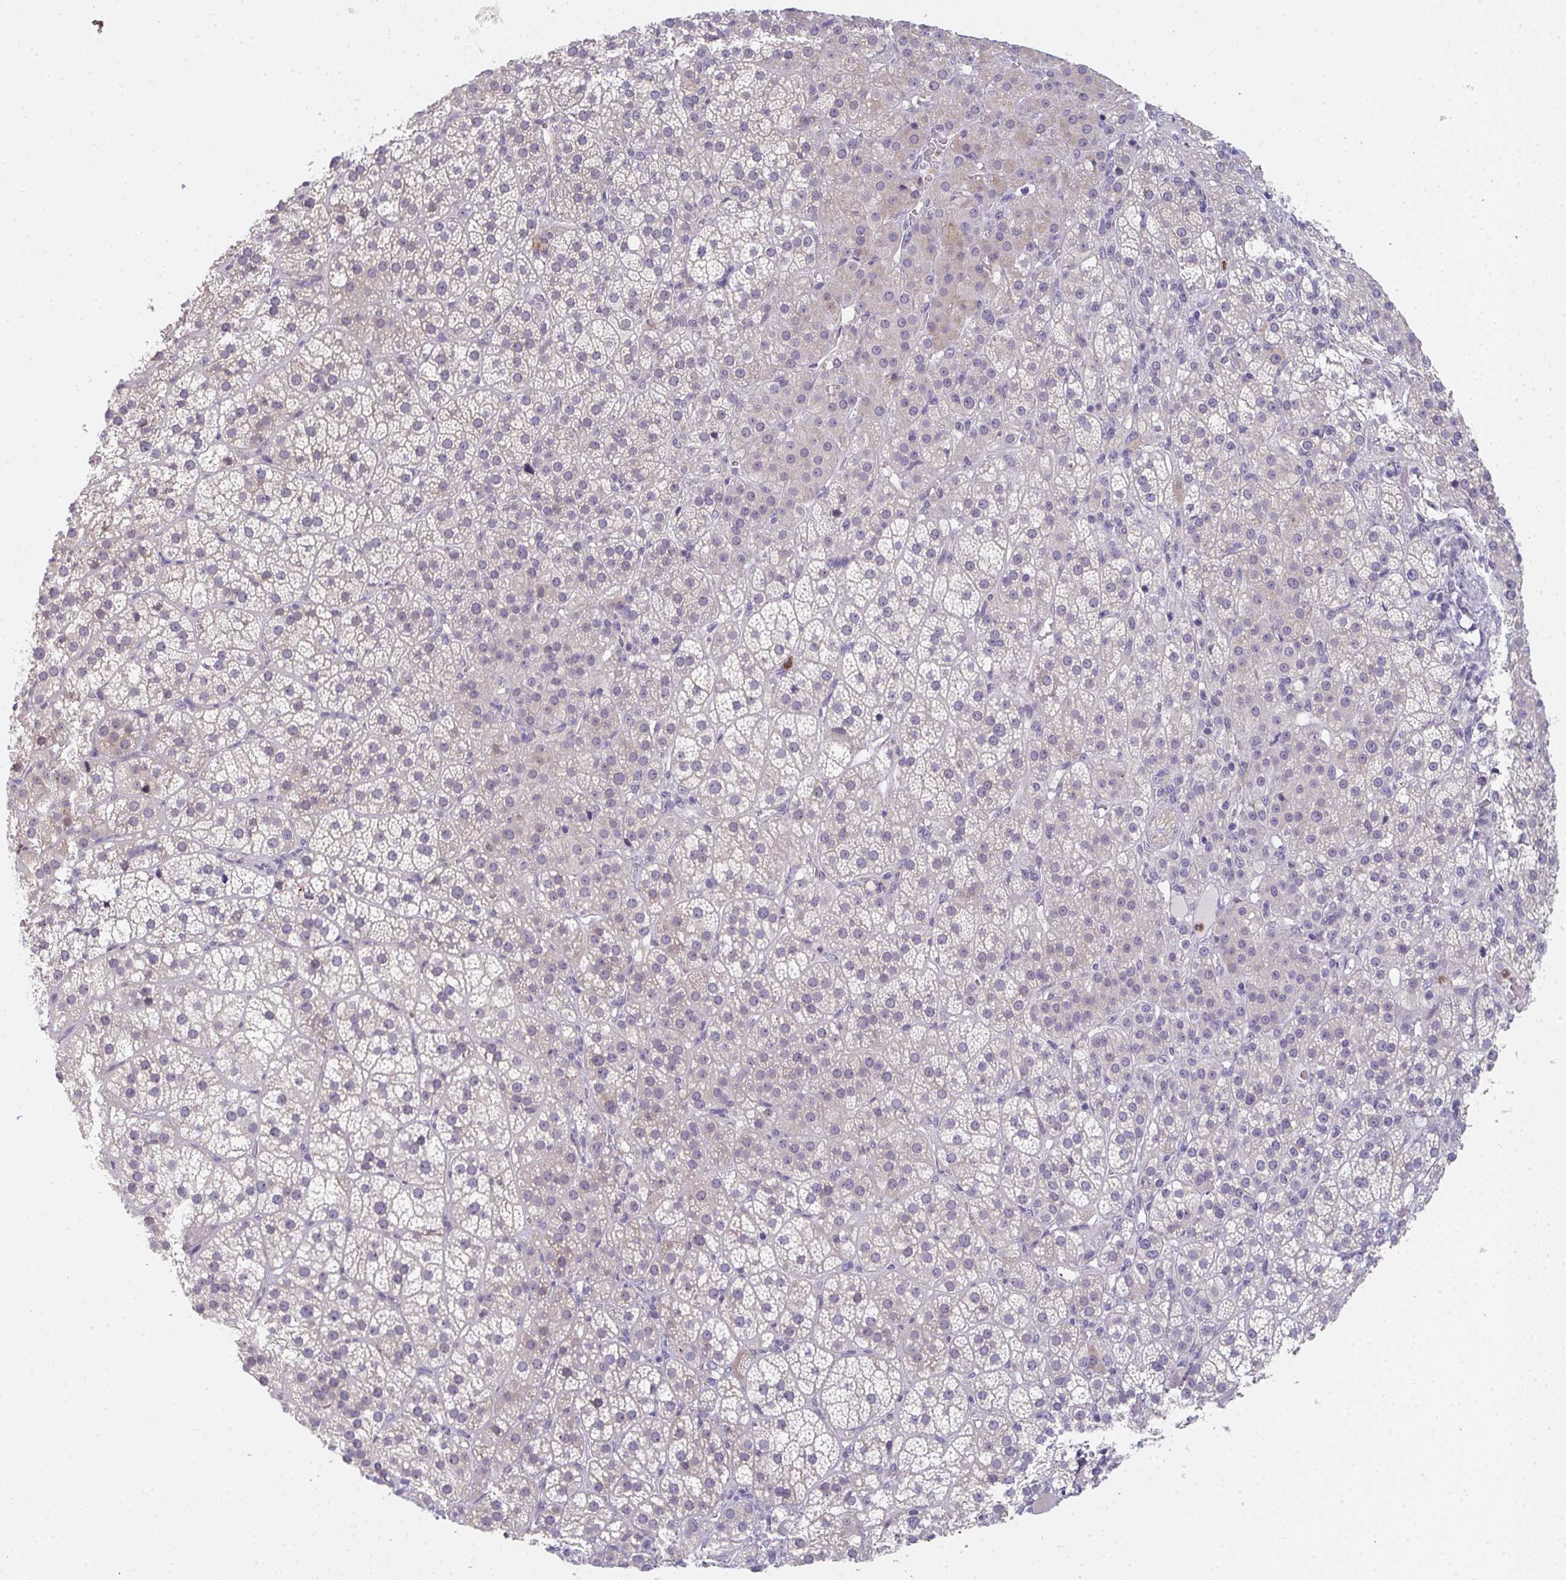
{"staining": {"intensity": "weak", "quantity": "25%-75%", "location": "cytoplasmic/membranous"}, "tissue": "adrenal gland", "cell_type": "Glandular cells", "image_type": "normal", "snomed": [{"axis": "morphology", "description": "Normal tissue, NOS"}, {"axis": "topography", "description": "Adrenal gland"}], "caption": "Glandular cells exhibit low levels of weak cytoplasmic/membranous expression in approximately 25%-75% of cells in normal human adrenal gland. (DAB IHC, brown staining for protein, blue staining for nuclei).", "gene": "RIOK1", "patient": {"sex": "female", "age": 60}}